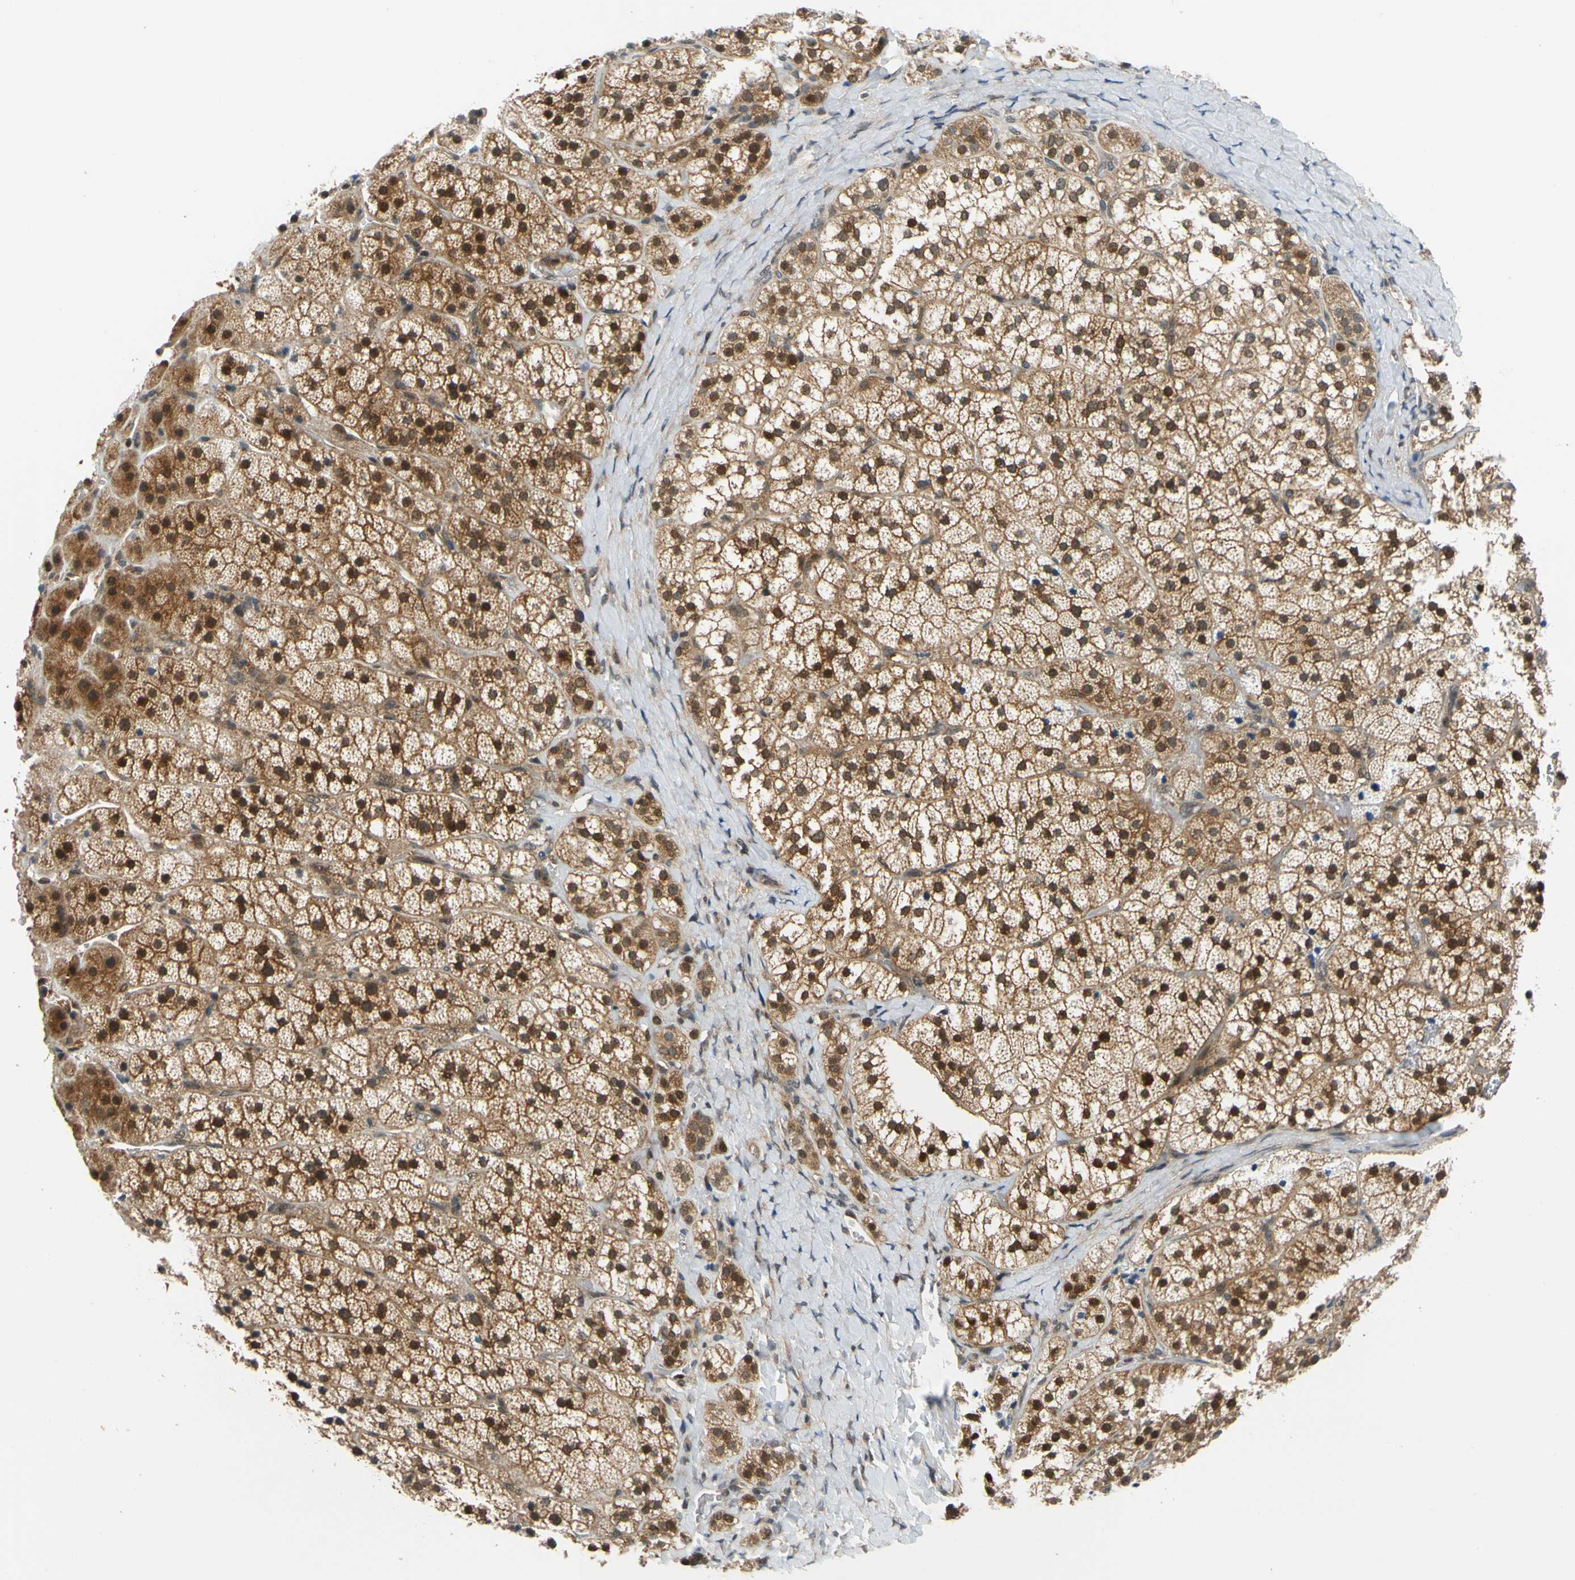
{"staining": {"intensity": "strong", "quantity": ">75%", "location": "cytoplasmic/membranous,nuclear"}, "tissue": "adrenal gland", "cell_type": "Glandular cells", "image_type": "normal", "snomed": [{"axis": "morphology", "description": "Normal tissue, NOS"}, {"axis": "topography", "description": "Adrenal gland"}], "caption": "An immunohistochemistry histopathology image of unremarkable tissue is shown. Protein staining in brown shows strong cytoplasmic/membranous,nuclear positivity in adrenal gland within glandular cells. The staining is performed using DAB (3,3'-diaminobenzidine) brown chromogen to label protein expression. The nuclei are counter-stained blue using hematoxylin.", "gene": "MAPK9", "patient": {"sex": "female", "age": 44}}